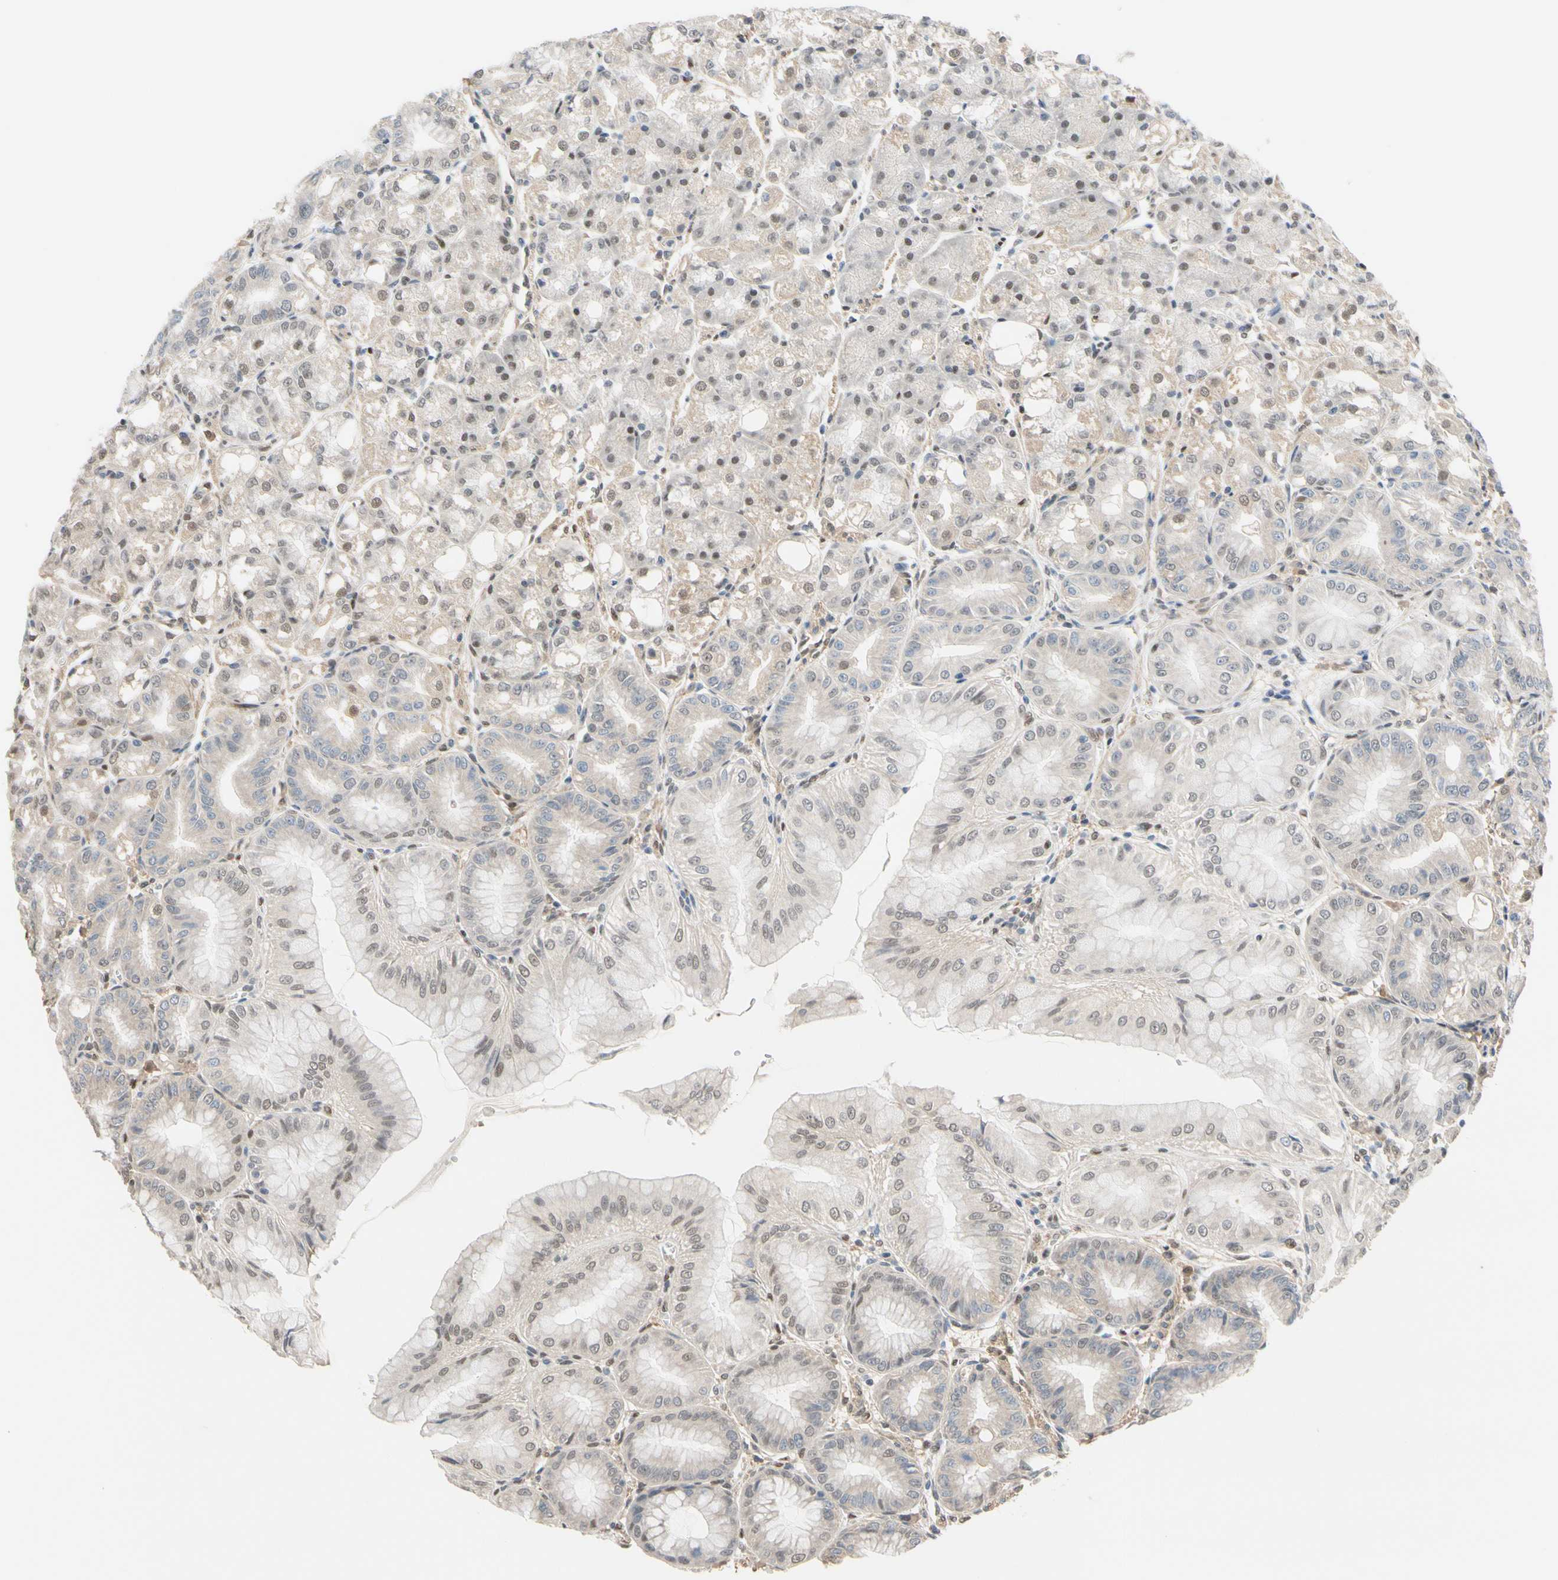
{"staining": {"intensity": "moderate", "quantity": "25%-75%", "location": "cytoplasmic/membranous,nuclear"}, "tissue": "stomach", "cell_type": "Glandular cells", "image_type": "normal", "snomed": [{"axis": "morphology", "description": "Normal tissue, NOS"}, {"axis": "topography", "description": "Stomach, lower"}], "caption": "Human stomach stained with a protein marker shows moderate staining in glandular cells.", "gene": "TAF4", "patient": {"sex": "male", "age": 71}}